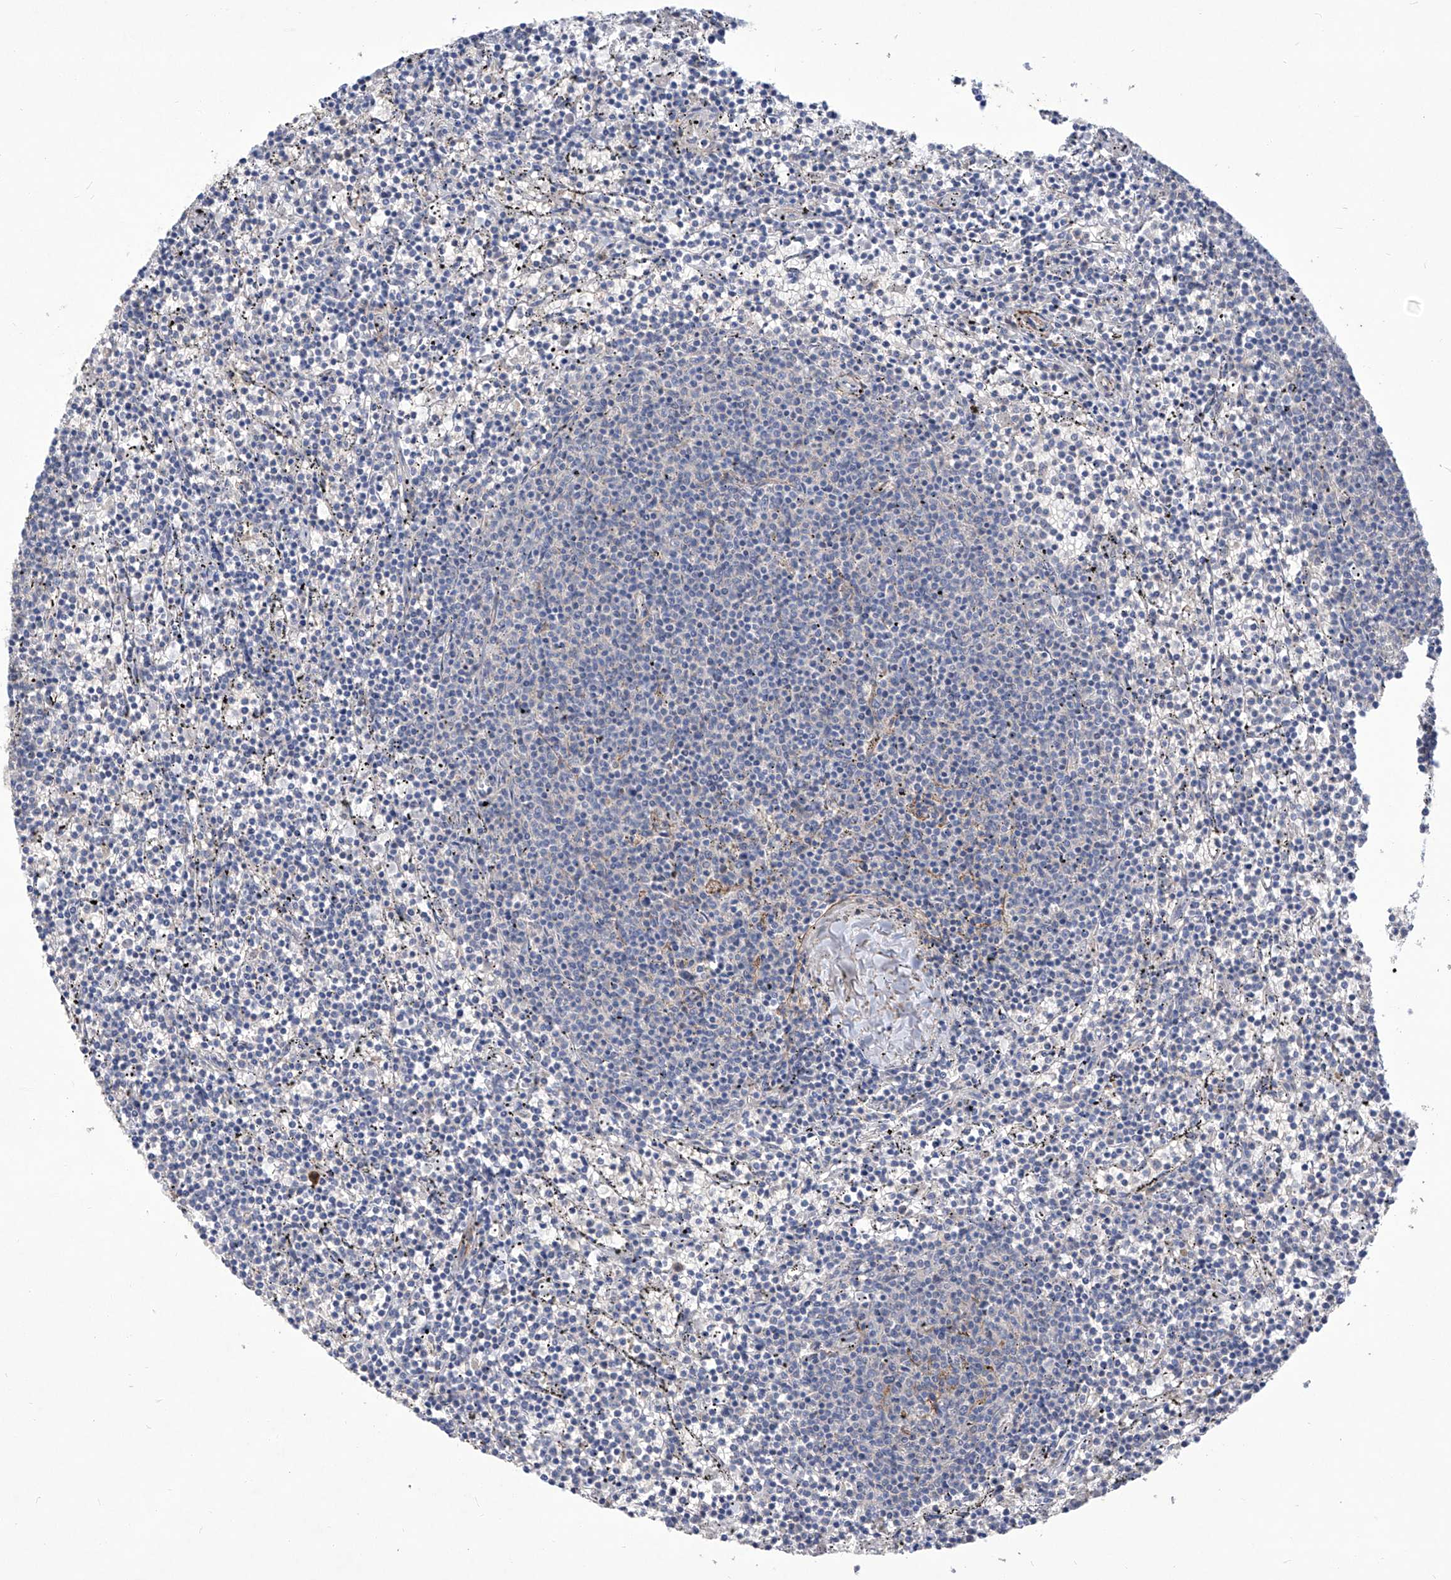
{"staining": {"intensity": "negative", "quantity": "none", "location": "none"}, "tissue": "lymphoma", "cell_type": "Tumor cells", "image_type": "cancer", "snomed": [{"axis": "morphology", "description": "Malignant lymphoma, non-Hodgkin's type, Low grade"}, {"axis": "topography", "description": "Spleen"}], "caption": "DAB (3,3'-diaminobenzidine) immunohistochemical staining of lymphoma shows no significant expression in tumor cells.", "gene": "TXNIP", "patient": {"sex": "female", "age": 50}}